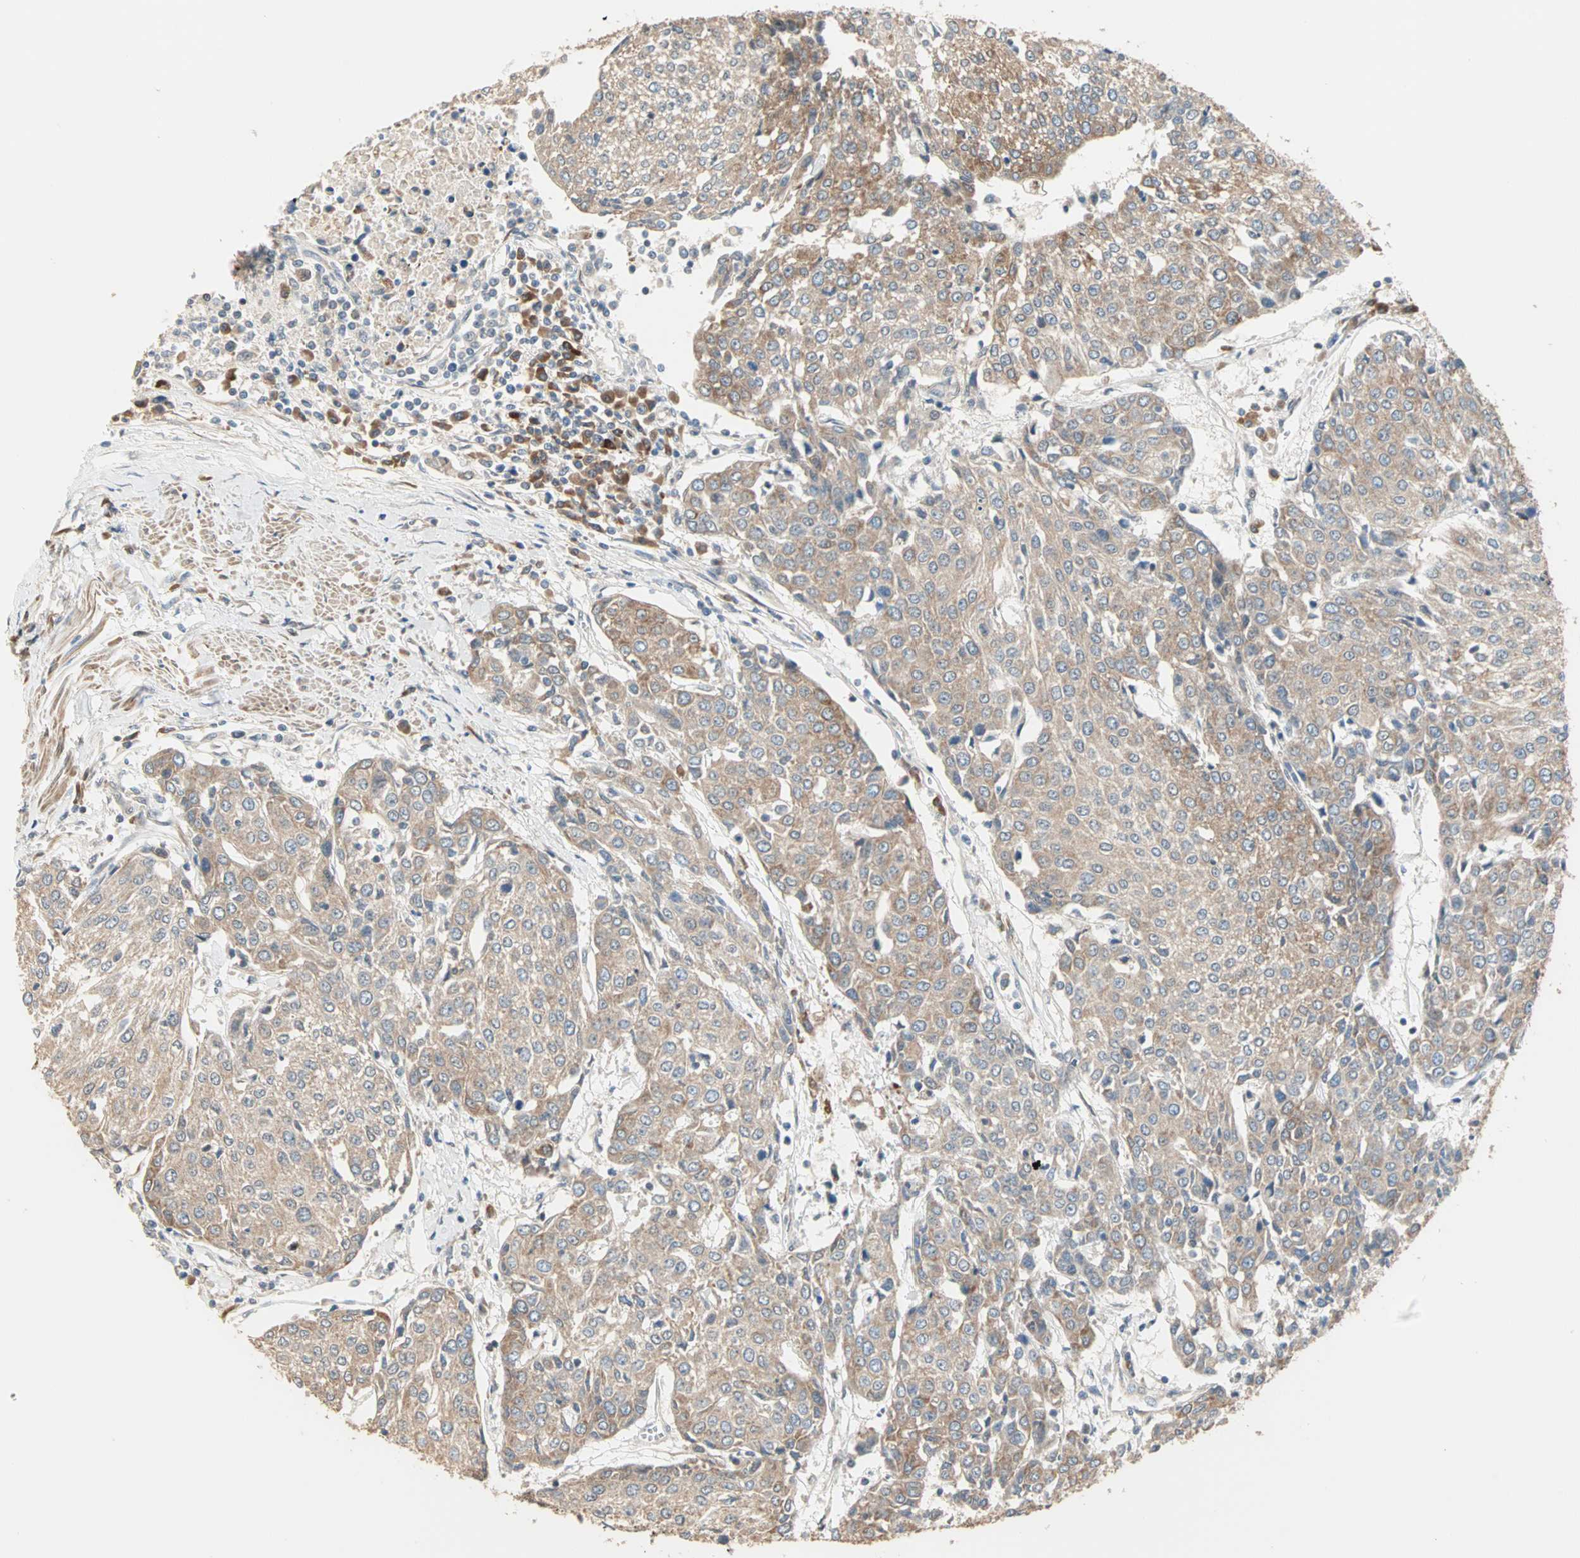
{"staining": {"intensity": "moderate", "quantity": ">75%", "location": "cytoplasmic/membranous"}, "tissue": "urothelial cancer", "cell_type": "Tumor cells", "image_type": "cancer", "snomed": [{"axis": "morphology", "description": "Urothelial carcinoma, High grade"}, {"axis": "topography", "description": "Urinary bladder"}], "caption": "Immunohistochemical staining of human urothelial cancer exhibits moderate cytoplasmic/membranous protein expression in about >75% of tumor cells. (Brightfield microscopy of DAB IHC at high magnification).", "gene": "SAR1A", "patient": {"sex": "female", "age": 85}}